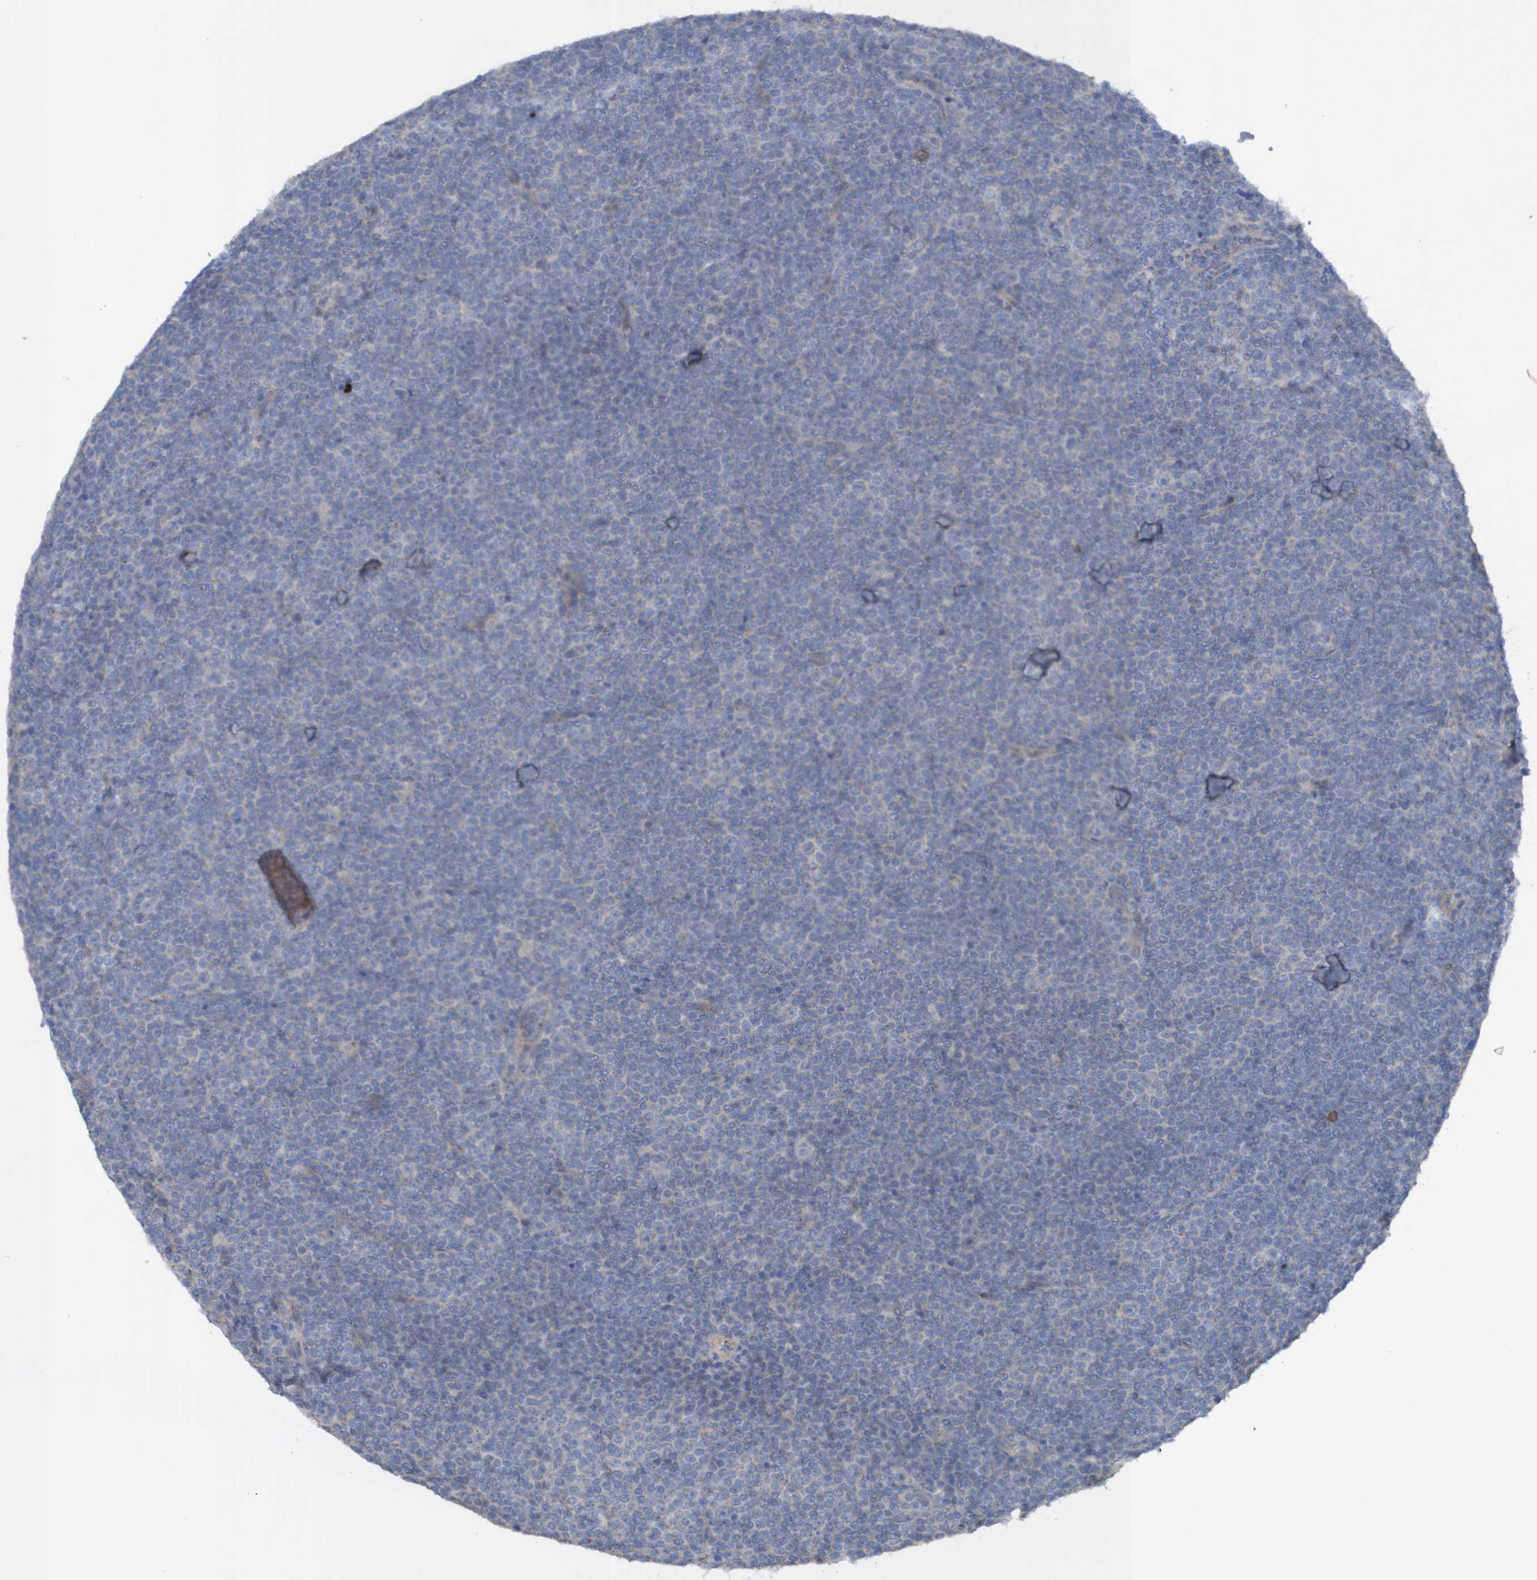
{"staining": {"intensity": "negative", "quantity": "none", "location": "none"}, "tissue": "lymphoma", "cell_type": "Tumor cells", "image_type": "cancer", "snomed": [{"axis": "morphology", "description": "Malignant lymphoma, non-Hodgkin's type, Low grade"}, {"axis": "topography", "description": "Lymph node"}], "caption": "This is an immunohistochemistry (IHC) micrograph of malignant lymphoma, non-Hodgkin's type (low-grade). There is no staining in tumor cells.", "gene": "ANGPT4", "patient": {"sex": "female", "age": 67}}